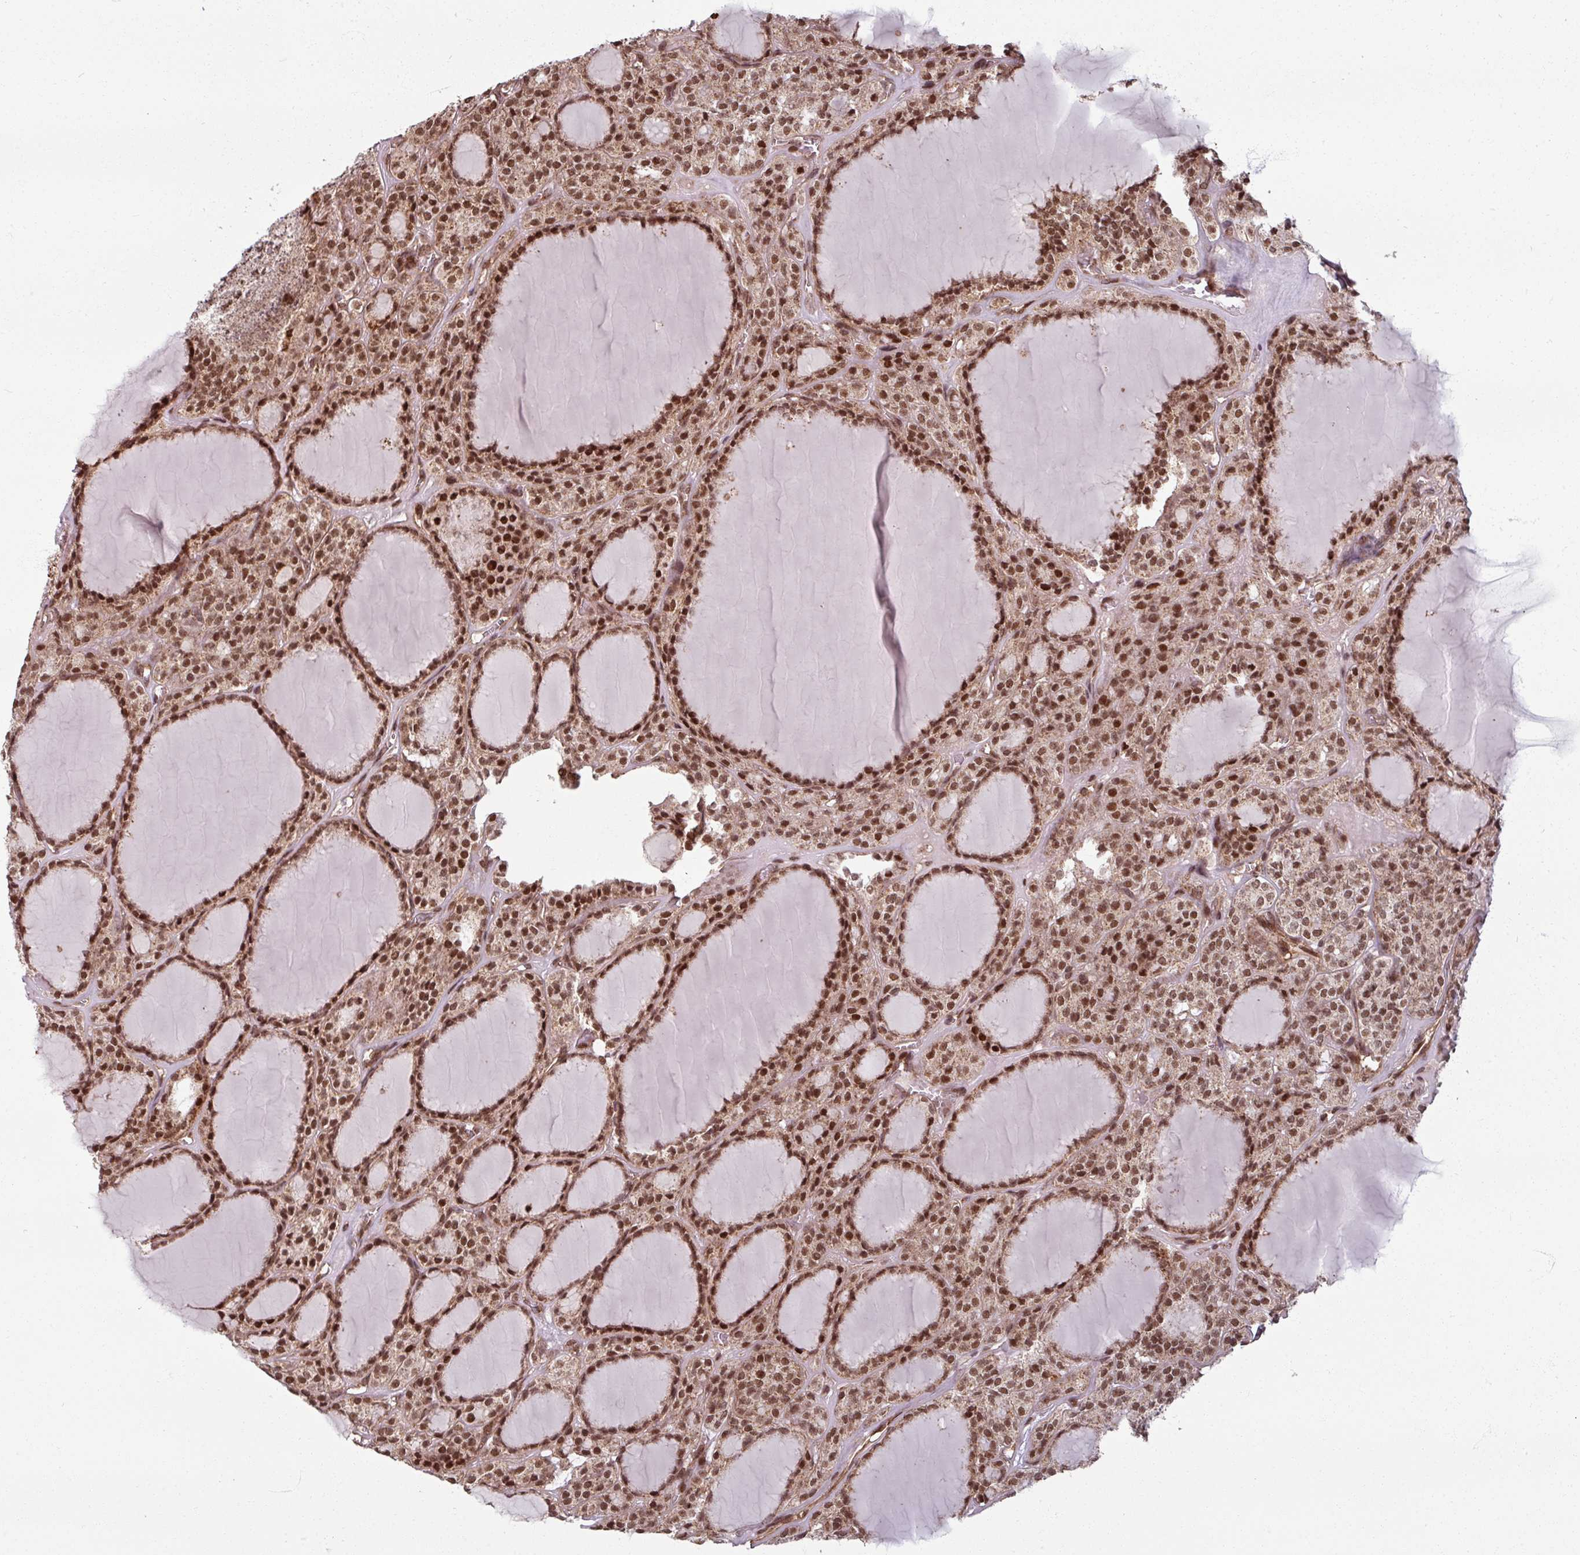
{"staining": {"intensity": "moderate", "quantity": ">75%", "location": "nuclear"}, "tissue": "thyroid cancer", "cell_type": "Tumor cells", "image_type": "cancer", "snomed": [{"axis": "morphology", "description": "Follicular adenoma carcinoma, NOS"}, {"axis": "topography", "description": "Thyroid gland"}], "caption": "Human thyroid follicular adenoma carcinoma stained with a protein marker displays moderate staining in tumor cells.", "gene": "SWI5", "patient": {"sex": "female", "age": 63}}